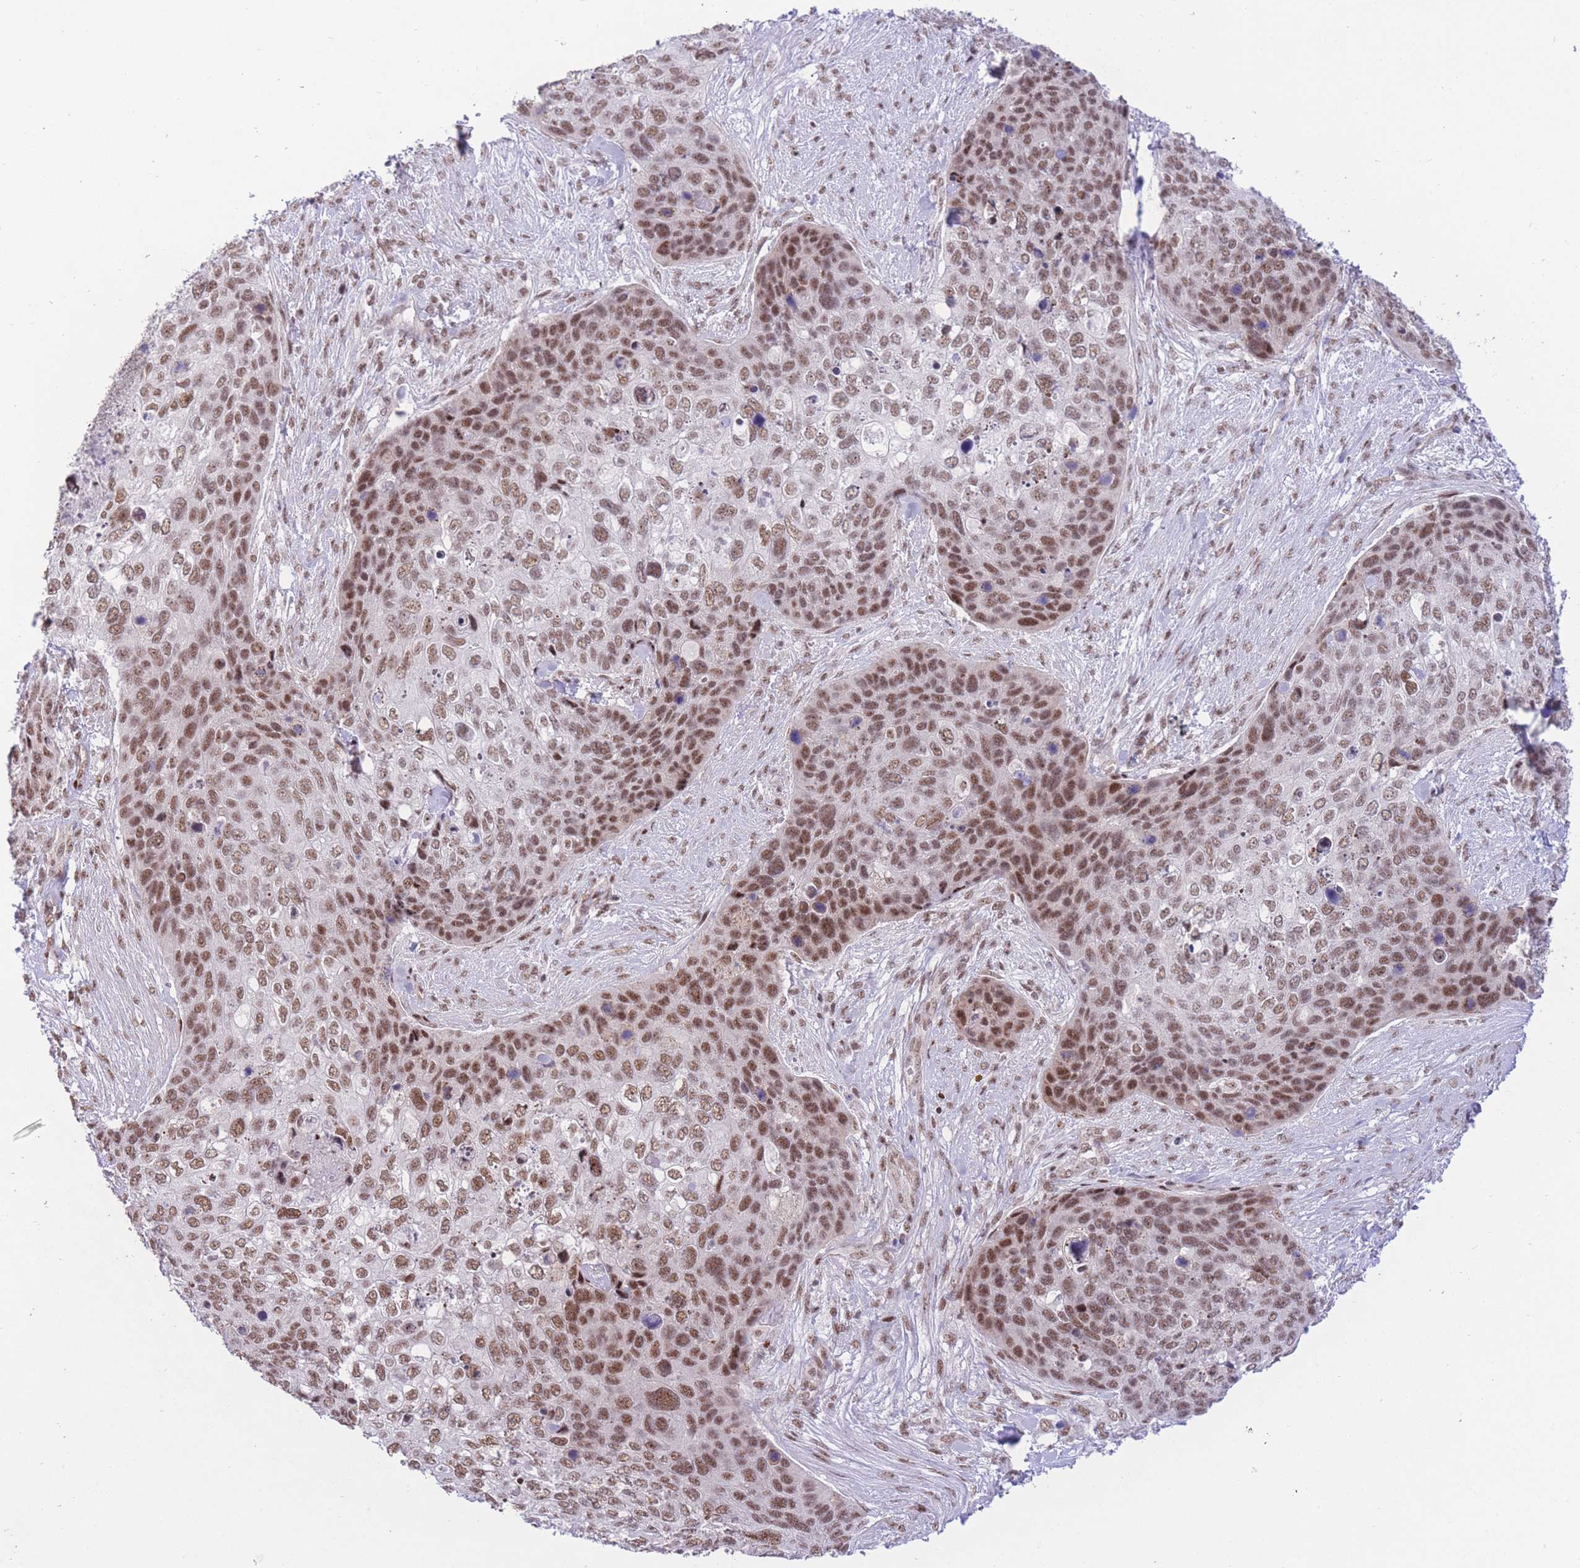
{"staining": {"intensity": "moderate", "quantity": ">75%", "location": "nuclear"}, "tissue": "skin cancer", "cell_type": "Tumor cells", "image_type": "cancer", "snomed": [{"axis": "morphology", "description": "Basal cell carcinoma"}, {"axis": "topography", "description": "Skin"}], "caption": "Immunohistochemical staining of human skin basal cell carcinoma exhibits moderate nuclear protein positivity in approximately >75% of tumor cells.", "gene": "PCIF1", "patient": {"sex": "female", "age": 74}}